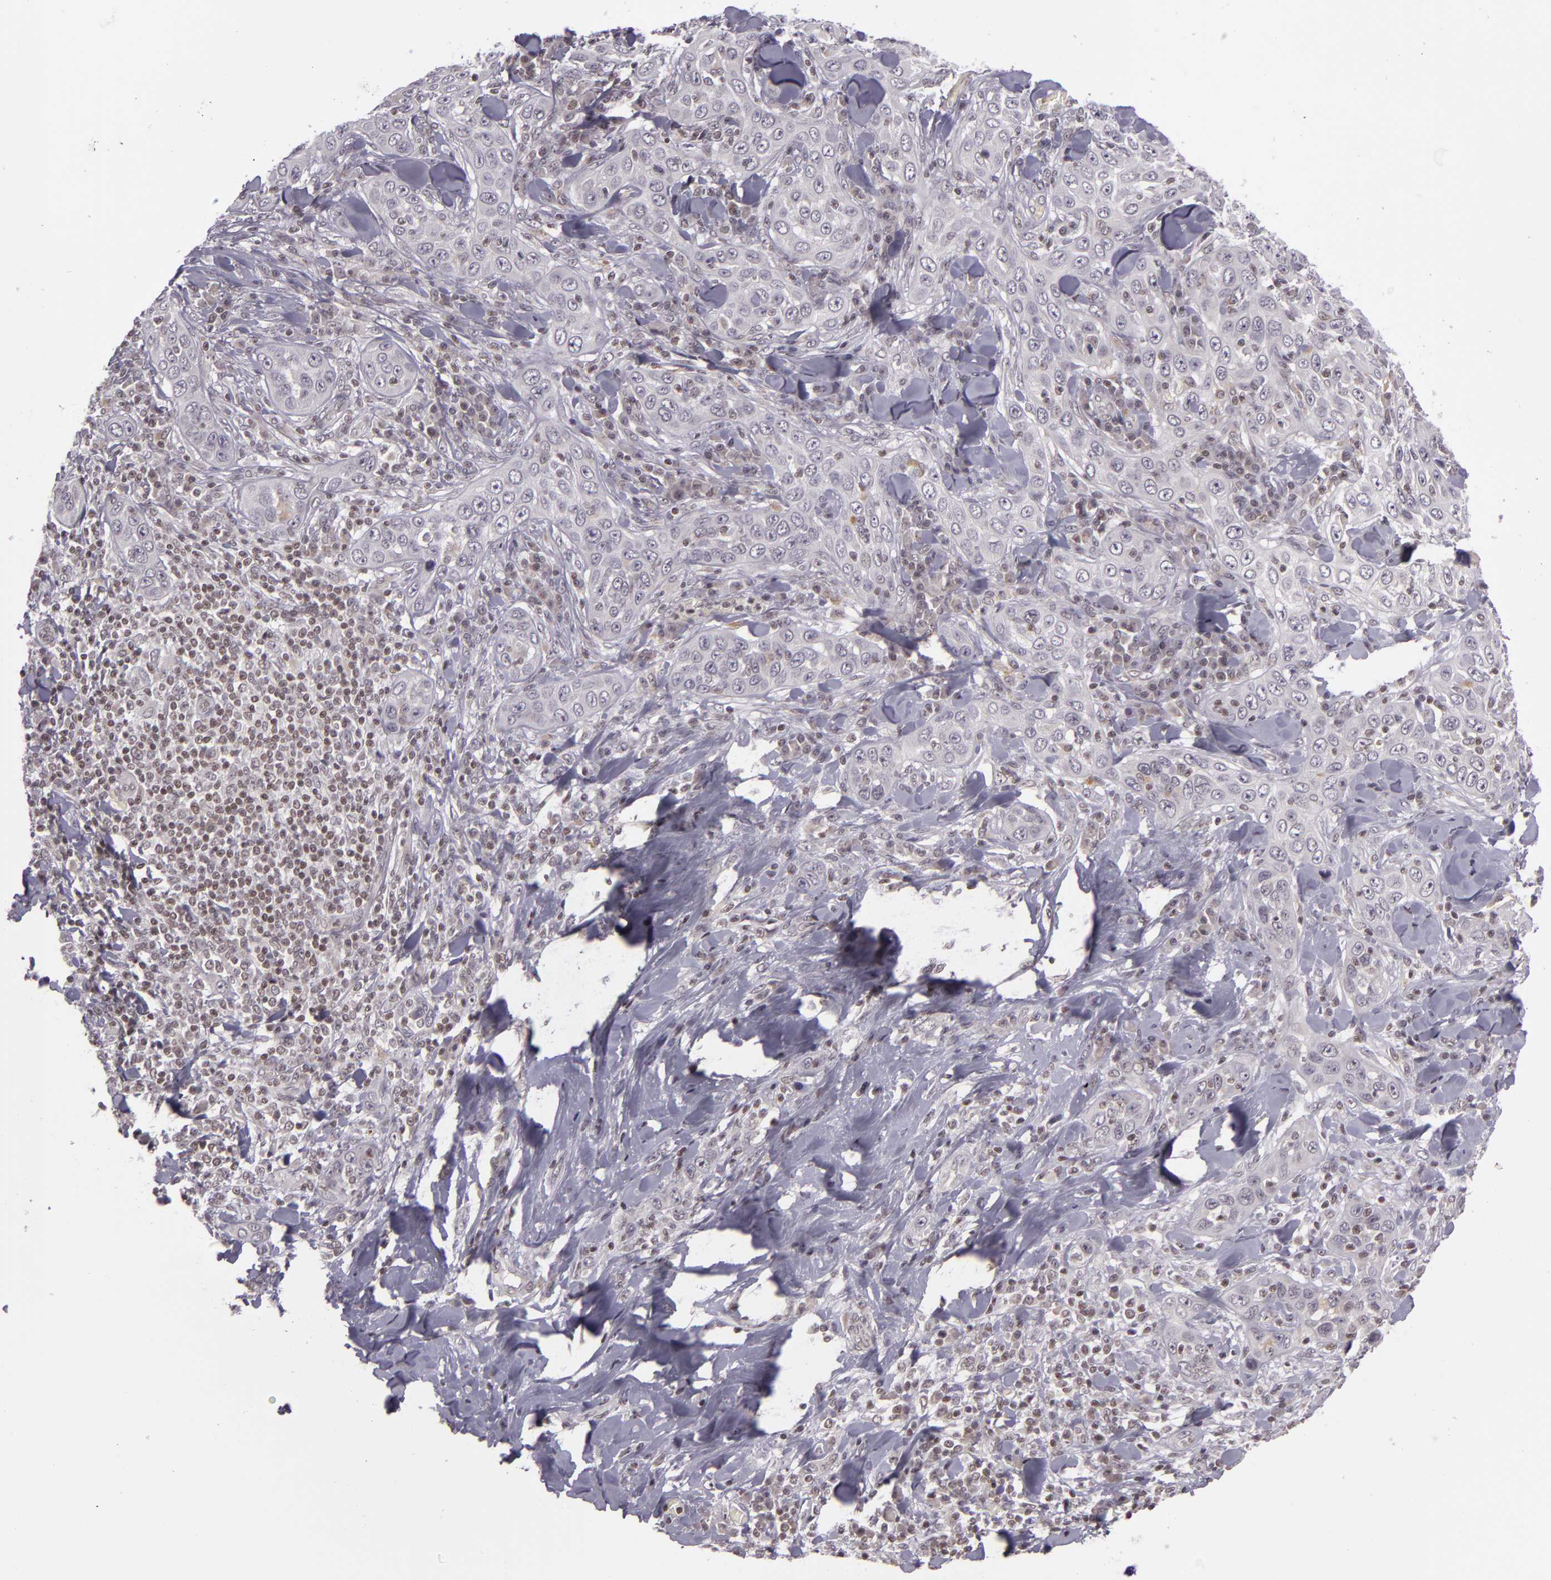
{"staining": {"intensity": "weak", "quantity": "<25%", "location": "nuclear"}, "tissue": "skin cancer", "cell_type": "Tumor cells", "image_type": "cancer", "snomed": [{"axis": "morphology", "description": "Squamous cell carcinoma, NOS"}, {"axis": "topography", "description": "Skin"}], "caption": "Tumor cells are negative for protein expression in human squamous cell carcinoma (skin).", "gene": "ZFX", "patient": {"sex": "male", "age": 84}}